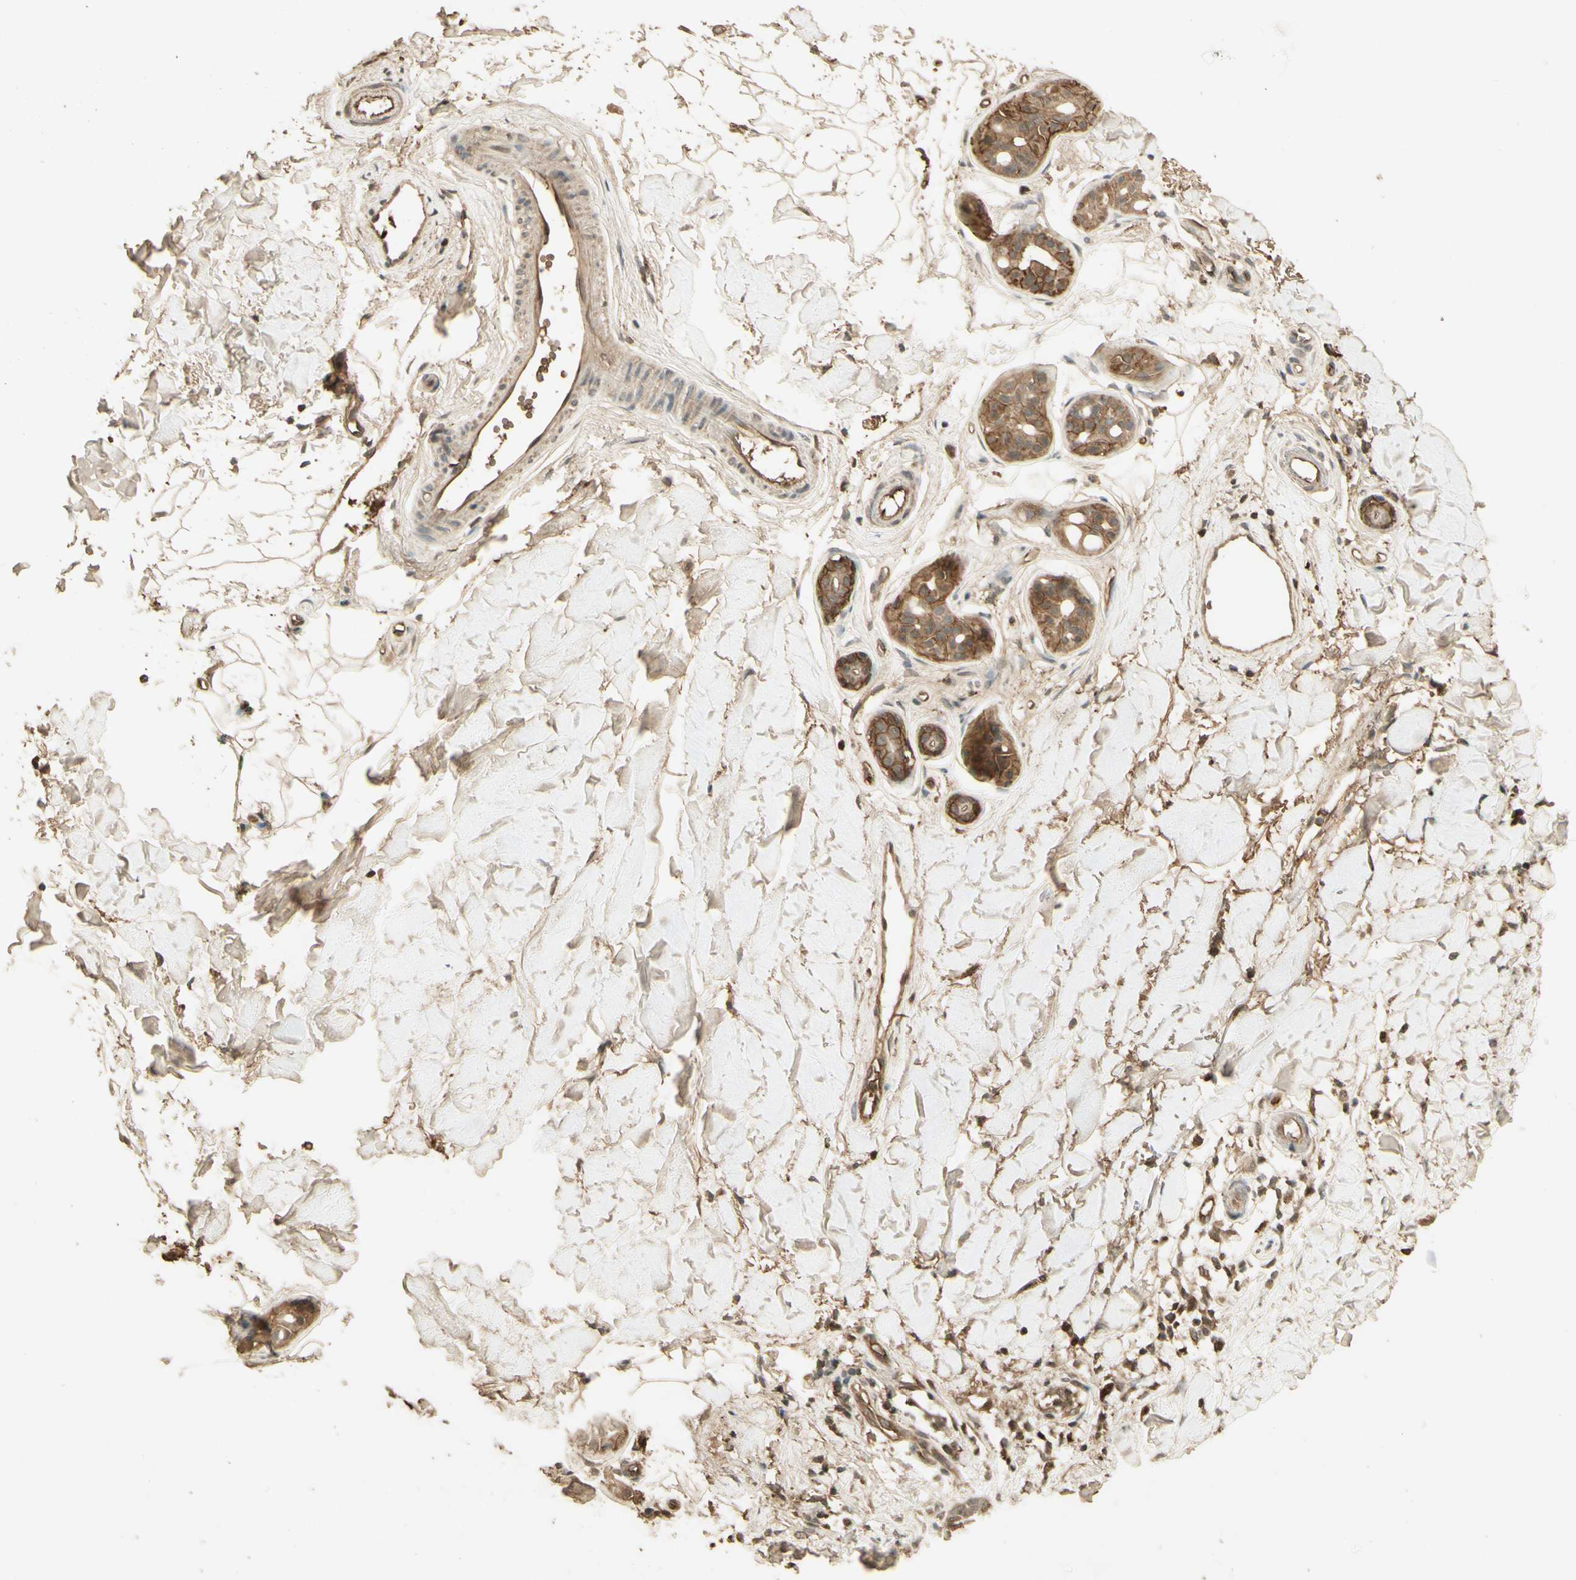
{"staining": {"intensity": "moderate", "quantity": ">75%", "location": "cytoplasmic/membranous"}, "tissue": "skin cancer", "cell_type": "Tumor cells", "image_type": "cancer", "snomed": [{"axis": "morphology", "description": "Basal cell carcinoma"}, {"axis": "topography", "description": "Skin"}], "caption": "Basal cell carcinoma (skin) tissue reveals moderate cytoplasmic/membranous staining in about >75% of tumor cells, visualized by immunohistochemistry. Ihc stains the protein in brown and the nuclei are stained blue.", "gene": "SMAD9", "patient": {"sex": "female", "age": 58}}